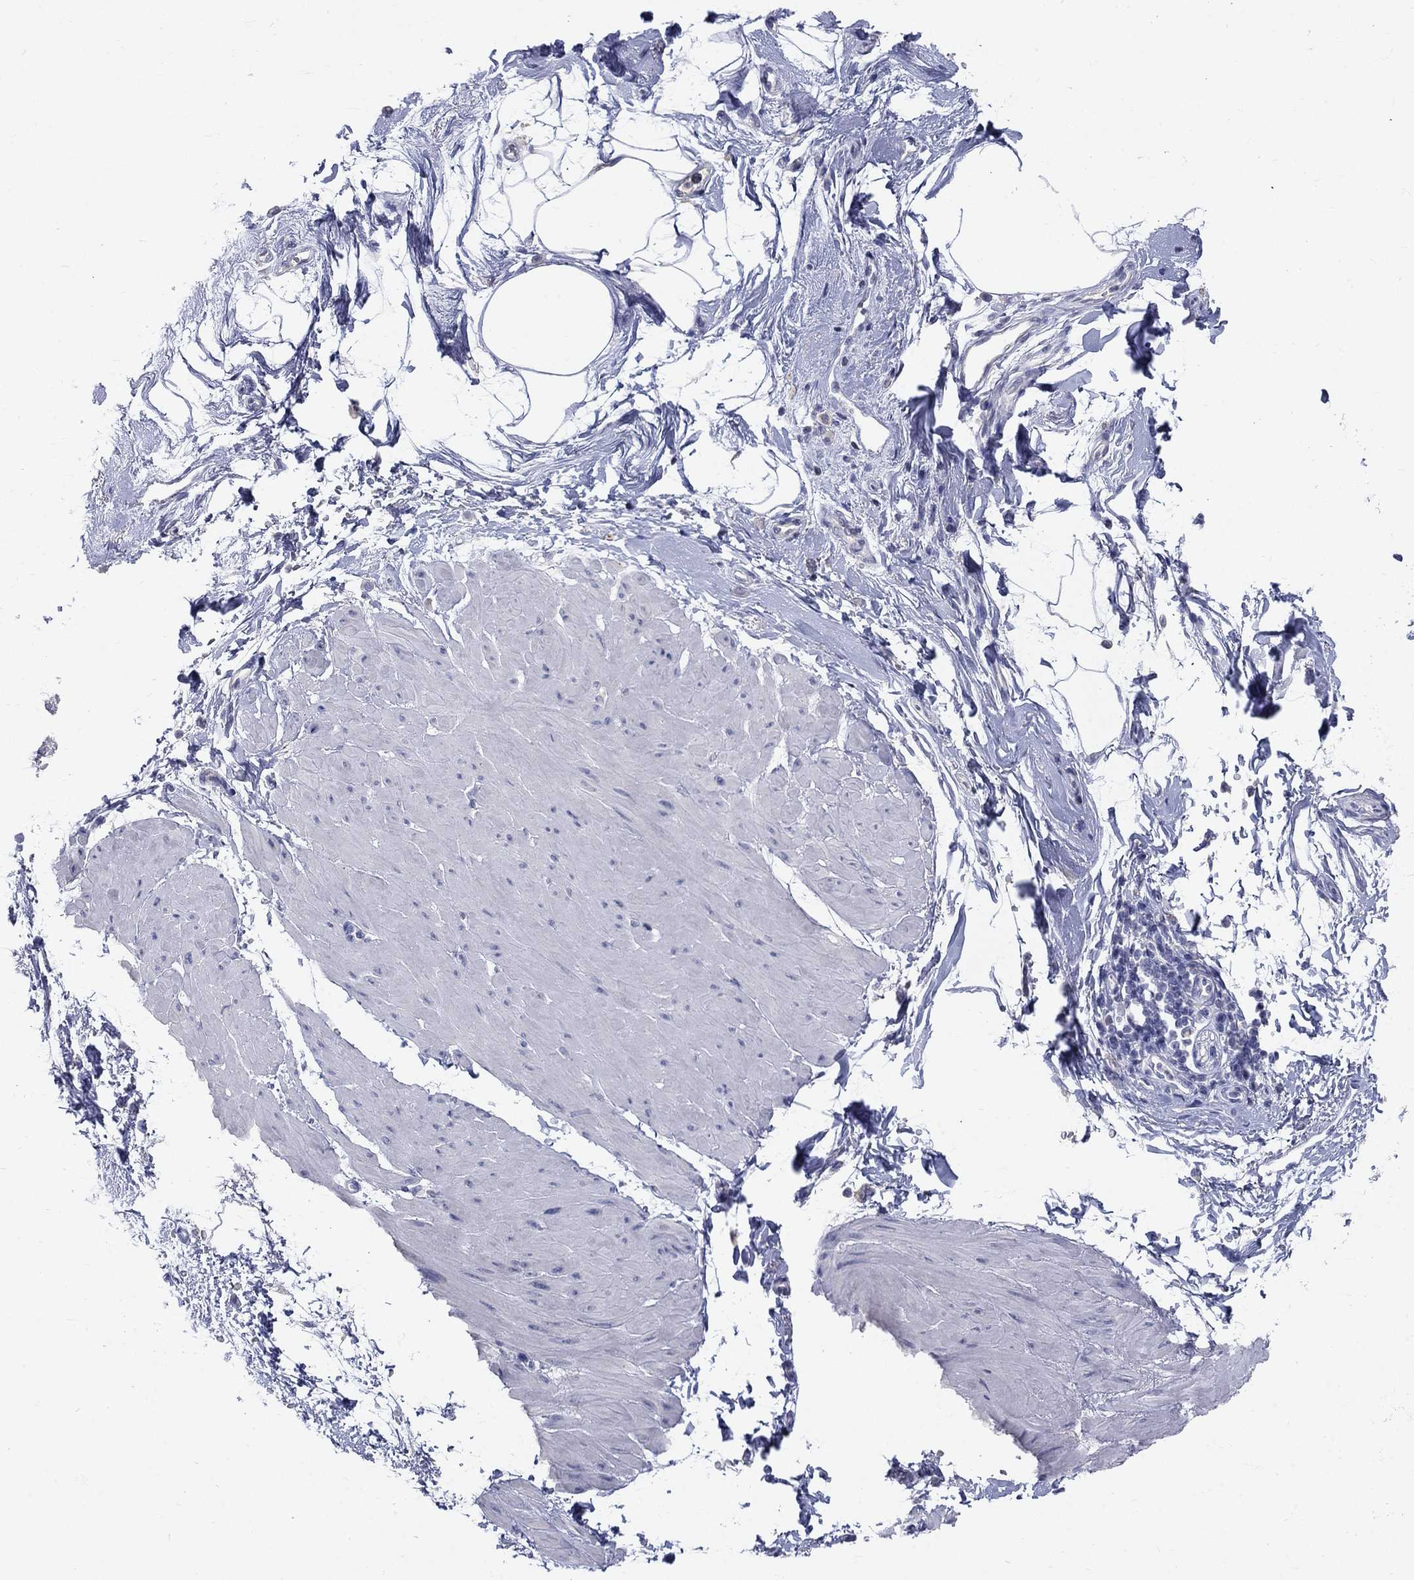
{"staining": {"intensity": "negative", "quantity": "none", "location": "none"}, "tissue": "smooth muscle", "cell_type": "Smooth muscle cells", "image_type": "normal", "snomed": [{"axis": "morphology", "description": "Normal tissue, NOS"}, {"axis": "topography", "description": "Adipose tissue"}, {"axis": "topography", "description": "Smooth muscle"}, {"axis": "topography", "description": "Peripheral nerve tissue"}], "caption": "Smooth muscle was stained to show a protein in brown. There is no significant expression in smooth muscle cells. (DAB (3,3'-diaminobenzidine) IHC, high magnification).", "gene": "PTH1R", "patient": {"sex": "male", "age": 83}}